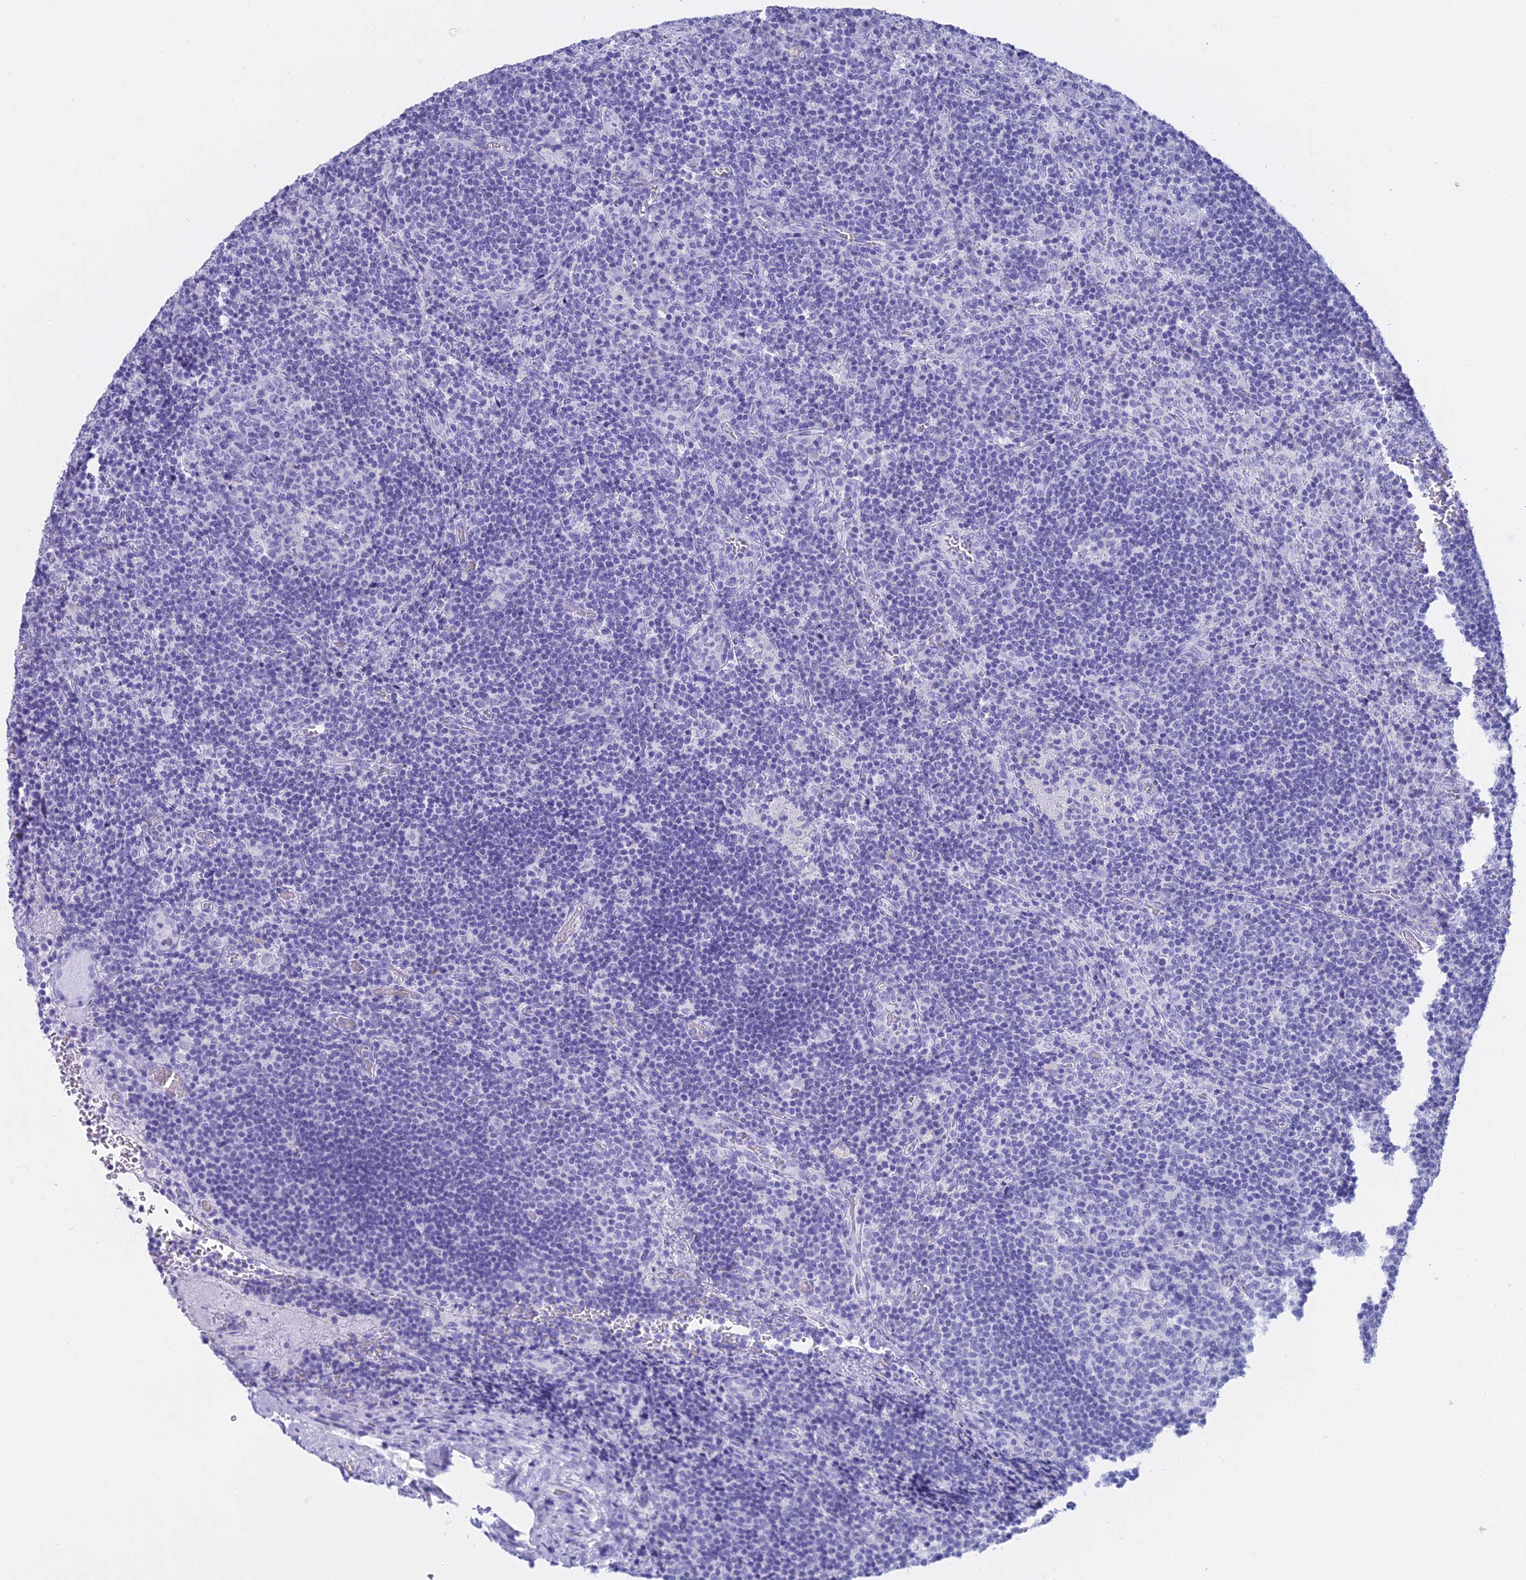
{"staining": {"intensity": "negative", "quantity": "none", "location": "none"}, "tissue": "lymph node", "cell_type": "Germinal center cells", "image_type": "normal", "snomed": [{"axis": "morphology", "description": "Normal tissue, NOS"}, {"axis": "topography", "description": "Lymph node"}], "caption": "Immunohistochemistry (IHC) image of unremarkable lymph node: lymph node stained with DAB shows no significant protein expression in germinal center cells. (Brightfield microscopy of DAB (3,3'-diaminobenzidine) immunohistochemistry (IHC) at high magnification).", "gene": "CGB1", "patient": {"sex": "male", "age": 58}}